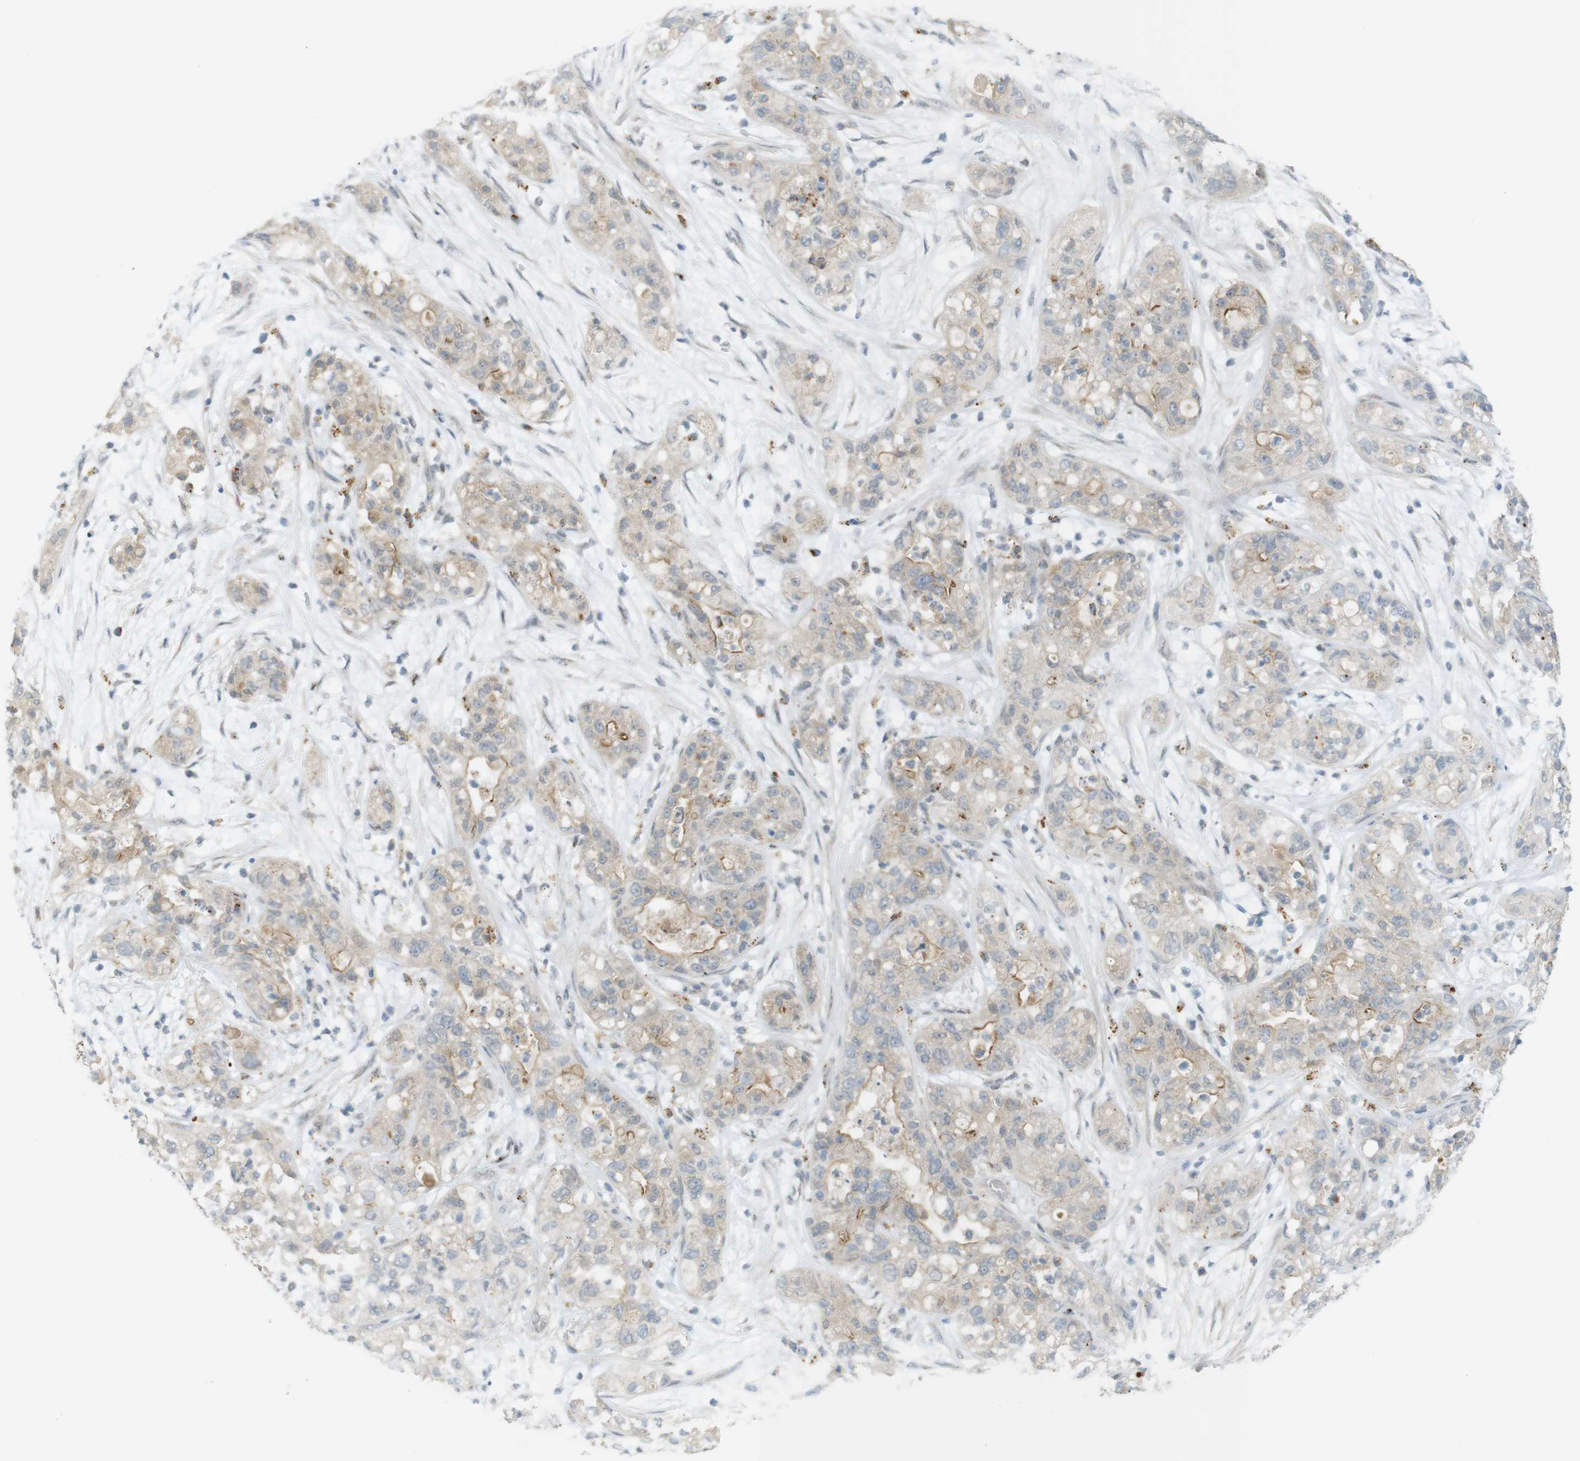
{"staining": {"intensity": "weak", "quantity": ">75%", "location": "cytoplasmic/membranous"}, "tissue": "pancreatic cancer", "cell_type": "Tumor cells", "image_type": "cancer", "snomed": [{"axis": "morphology", "description": "Adenocarcinoma, NOS"}, {"axis": "topography", "description": "Pancreas"}], "caption": "This micrograph displays immunohistochemistry (IHC) staining of human adenocarcinoma (pancreatic), with low weak cytoplasmic/membranous staining in approximately >75% of tumor cells.", "gene": "UGT8", "patient": {"sex": "female", "age": 78}}